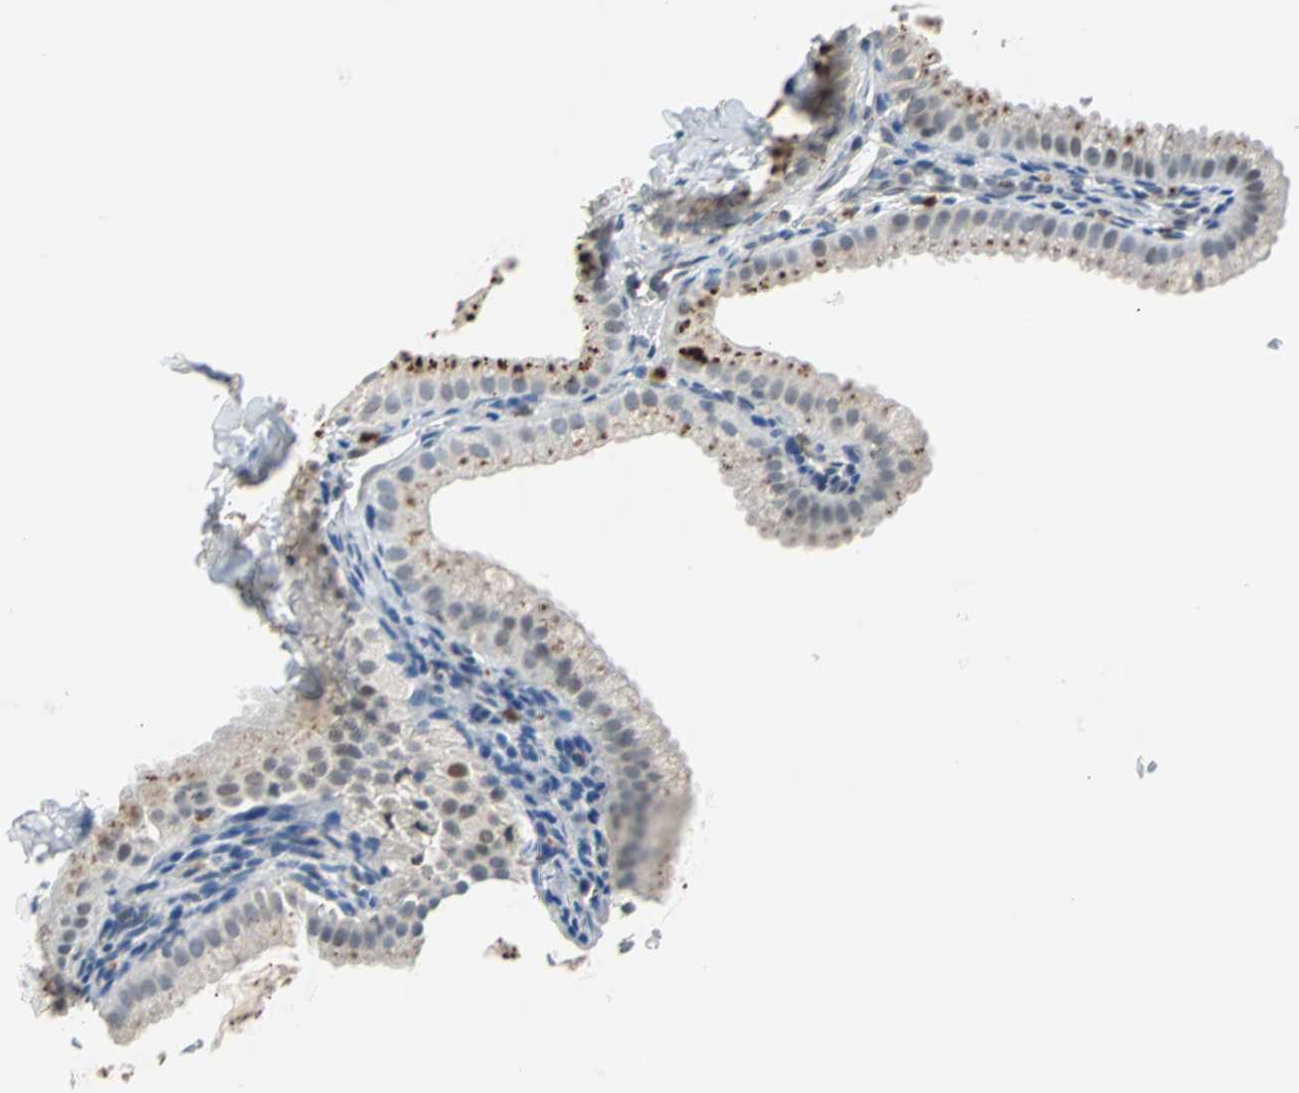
{"staining": {"intensity": "strong", "quantity": ">75%", "location": "cytoplasmic/membranous"}, "tissue": "gallbladder", "cell_type": "Glandular cells", "image_type": "normal", "snomed": [{"axis": "morphology", "description": "Normal tissue, NOS"}, {"axis": "topography", "description": "Gallbladder"}], "caption": "A histopathology image of gallbladder stained for a protein displays strong cytoplasmic/membranous brown staining in glandular cells.", "gene": "HLX", "patient": {"sex": "female", "age": 64}}